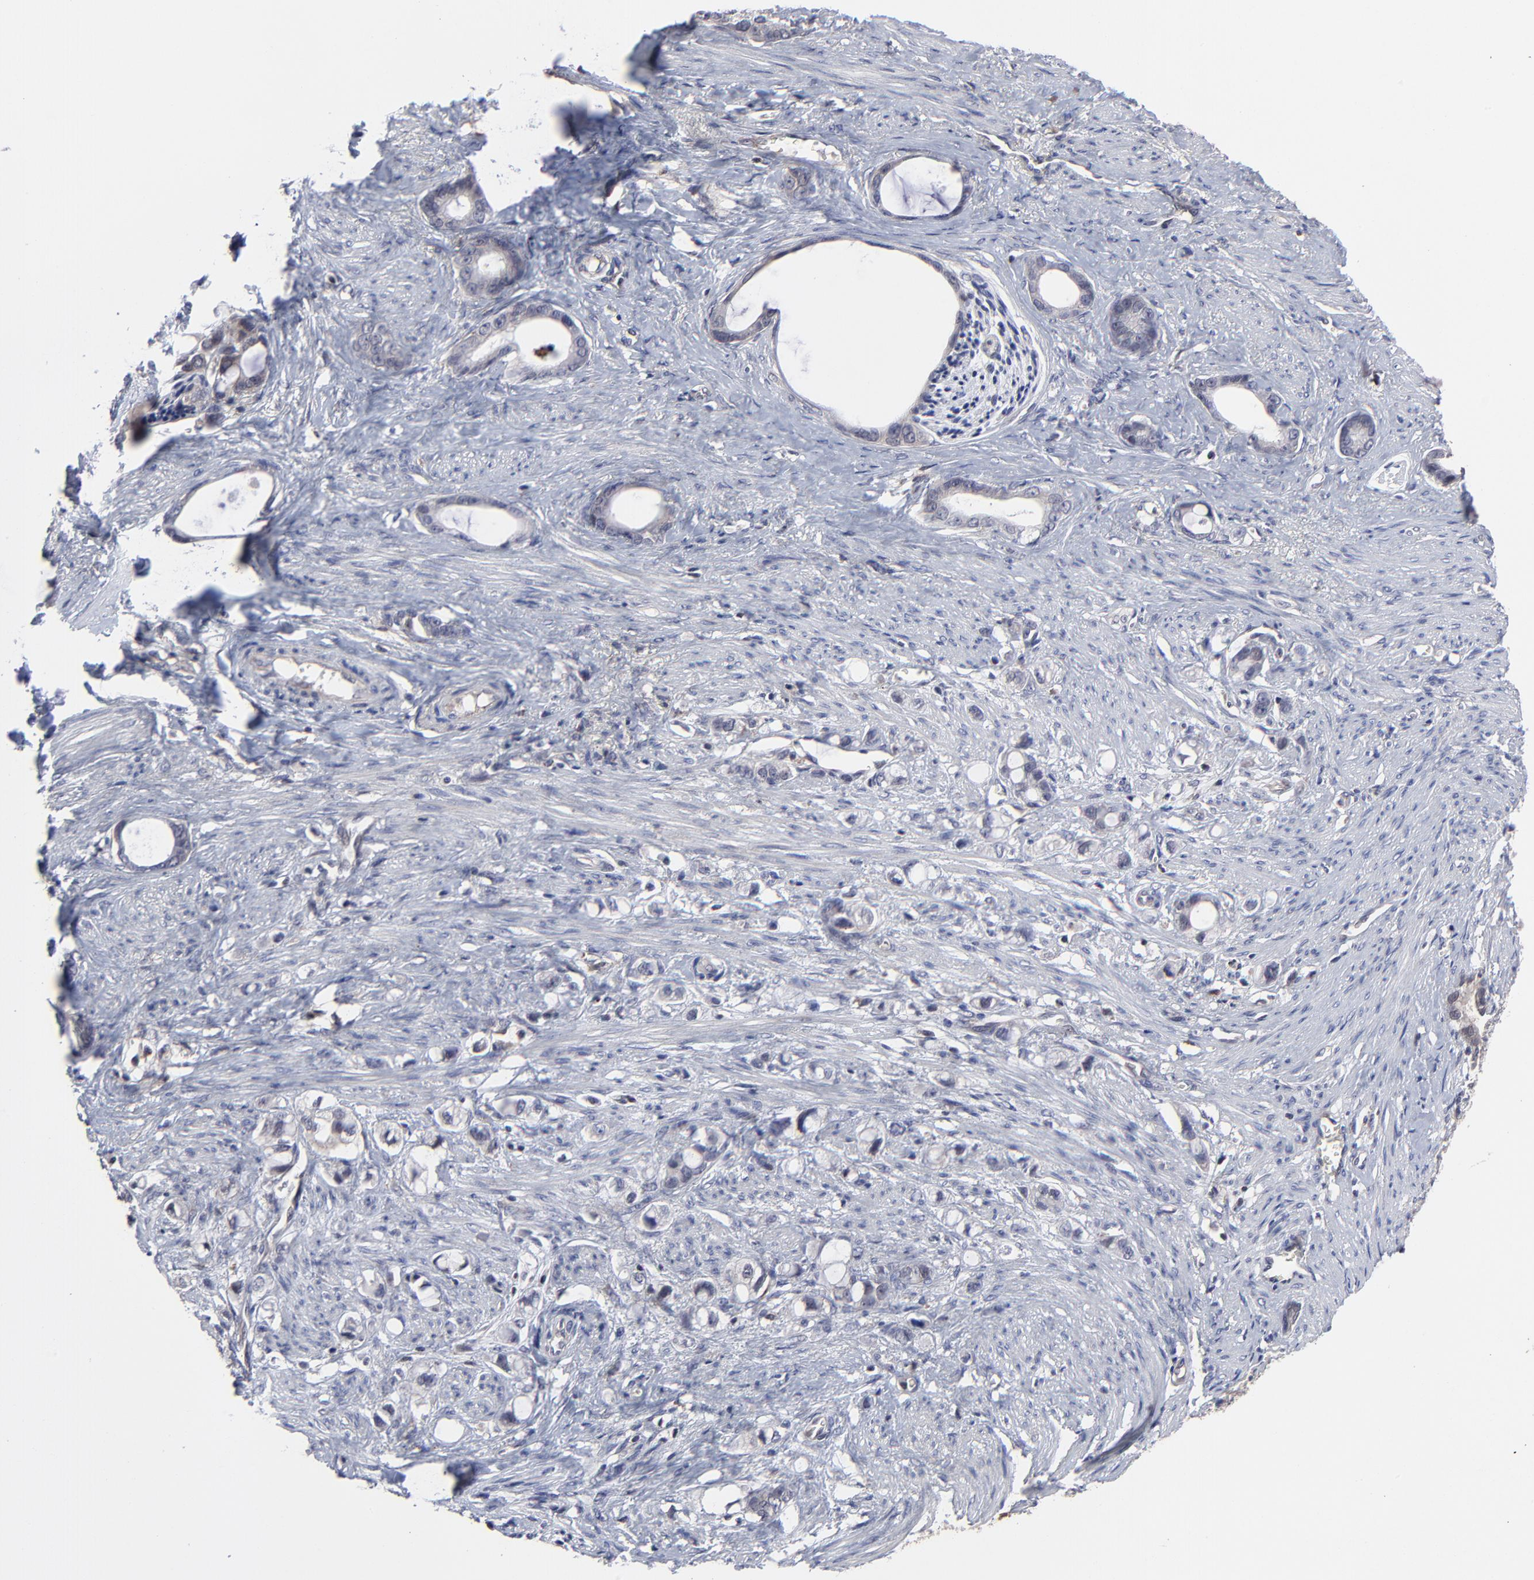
{"staining": {"intensity": "weak", "quantity": "25%-75%", "location": "cytoplasmic/membranous"}, "tissue": "stomach cancer", "cell_type": "Tumor cells", "image_type": "cancer", "snomed": [{"axis": "morphology", "description": "Adenocarcinoma, NOS"}, {"axis": "topography", "description": "Stomach"}], "caption": "Stomach cancer was stained to show a protein in brown. There is low levels of weak cytoplasmic/membranous staining in approximately 25%-75% of tumor cells.", "gene": "UBE2L6", "patient": {"sex": "female", "age": 75}}